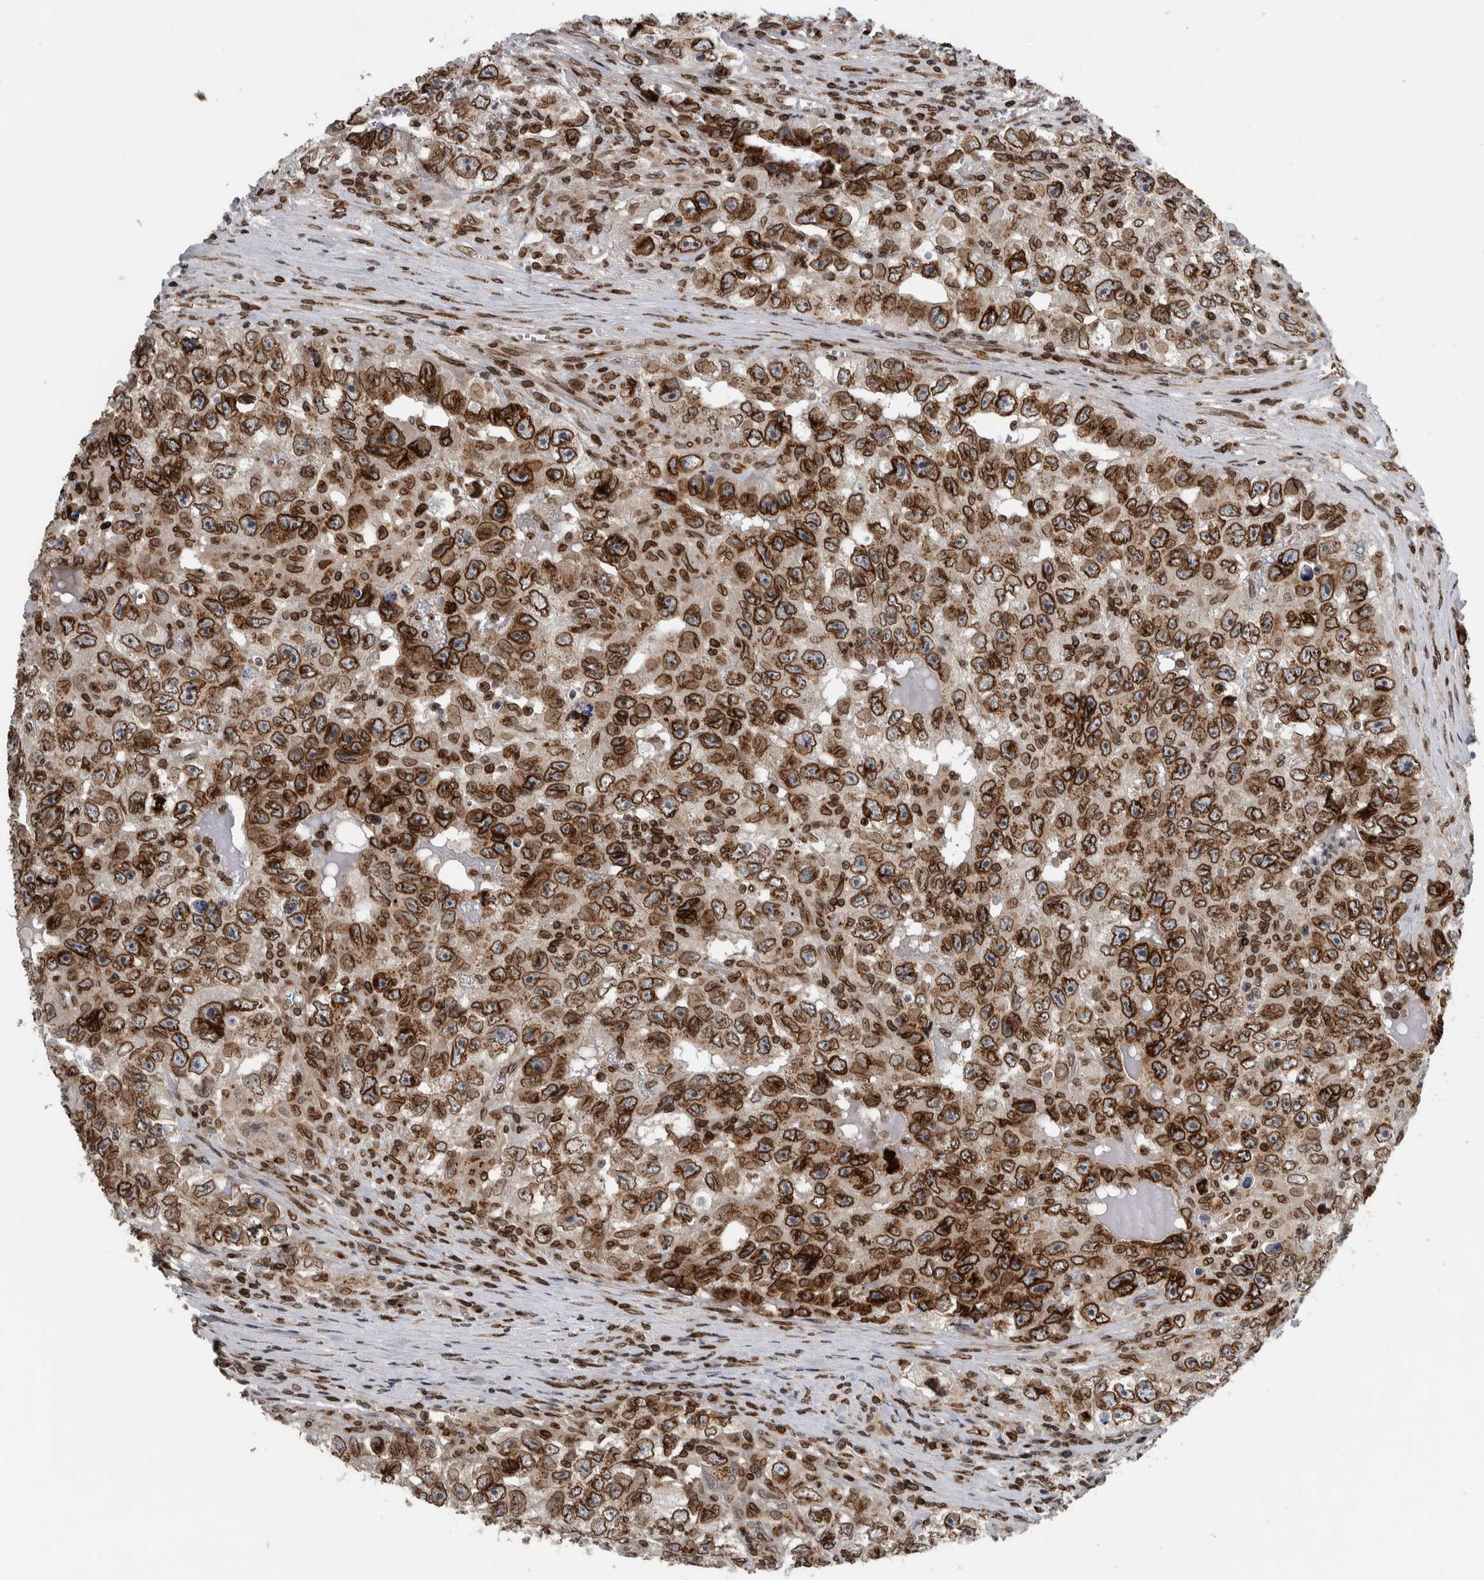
{"staining": {"intensity": "moderate", "quantity": ">75%", "location": "cytoplasmic/membranous,nuclear"}, "tissue": "testis cancer", "cell_type": "Tumor cells", "image_type": "cancer", "snomed": [{"axis": "morphology", "description": "Seminoma, NOS"}, {"axis": "morphology", "description": "Carcinoma, Embryonal, NOS"}, {"axis": "topography", "description": "Testis"}], "caption": "Tumor cells show medium levels of moderate cytoplasmic/membranous and nuclear staining in about >75% of cells in human testis embryonal carcinoma.", "gene": "FAM135B", "patient": {"sex": "male", "age": 43}}